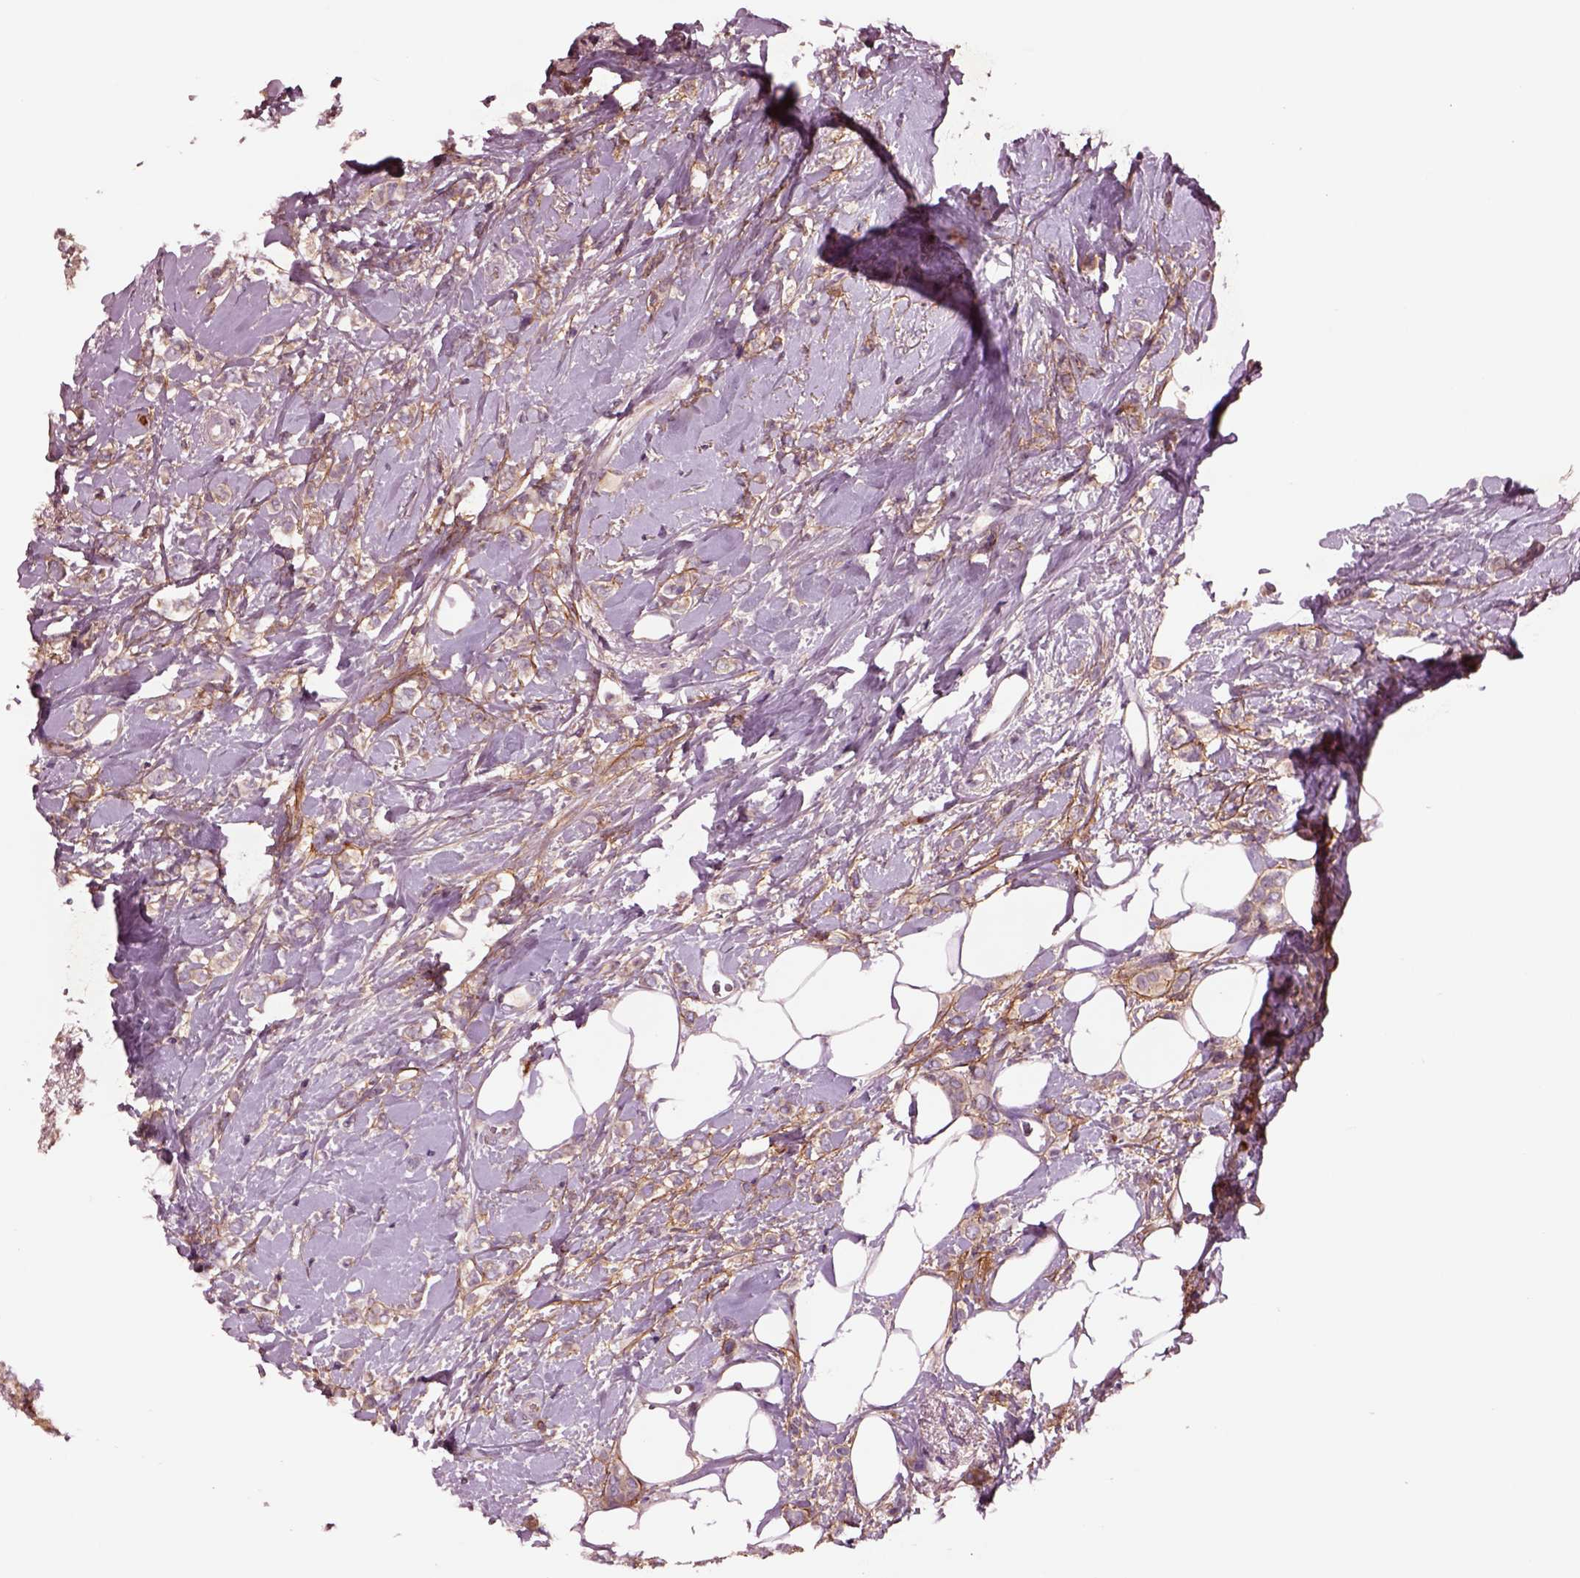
{"staining": {"intensity": "negative", "quantity": "none", "location": "none"}, "tissue": "breast cancer", "cell_type": "Tumor cells", "image_type": "cancer", "snomed": [{"axis": "morphology", "description": "Lobular carcinoma"}, {"axis": "topography", "description": "Breast"}], "caption": "This is an immunohistochemistry (IHC) image of breast cancer (lobular carcinoma). There is no positivity in tumor cells.", "gene": "SEC23A", "patient": {"sex": "female", "age": 66}}